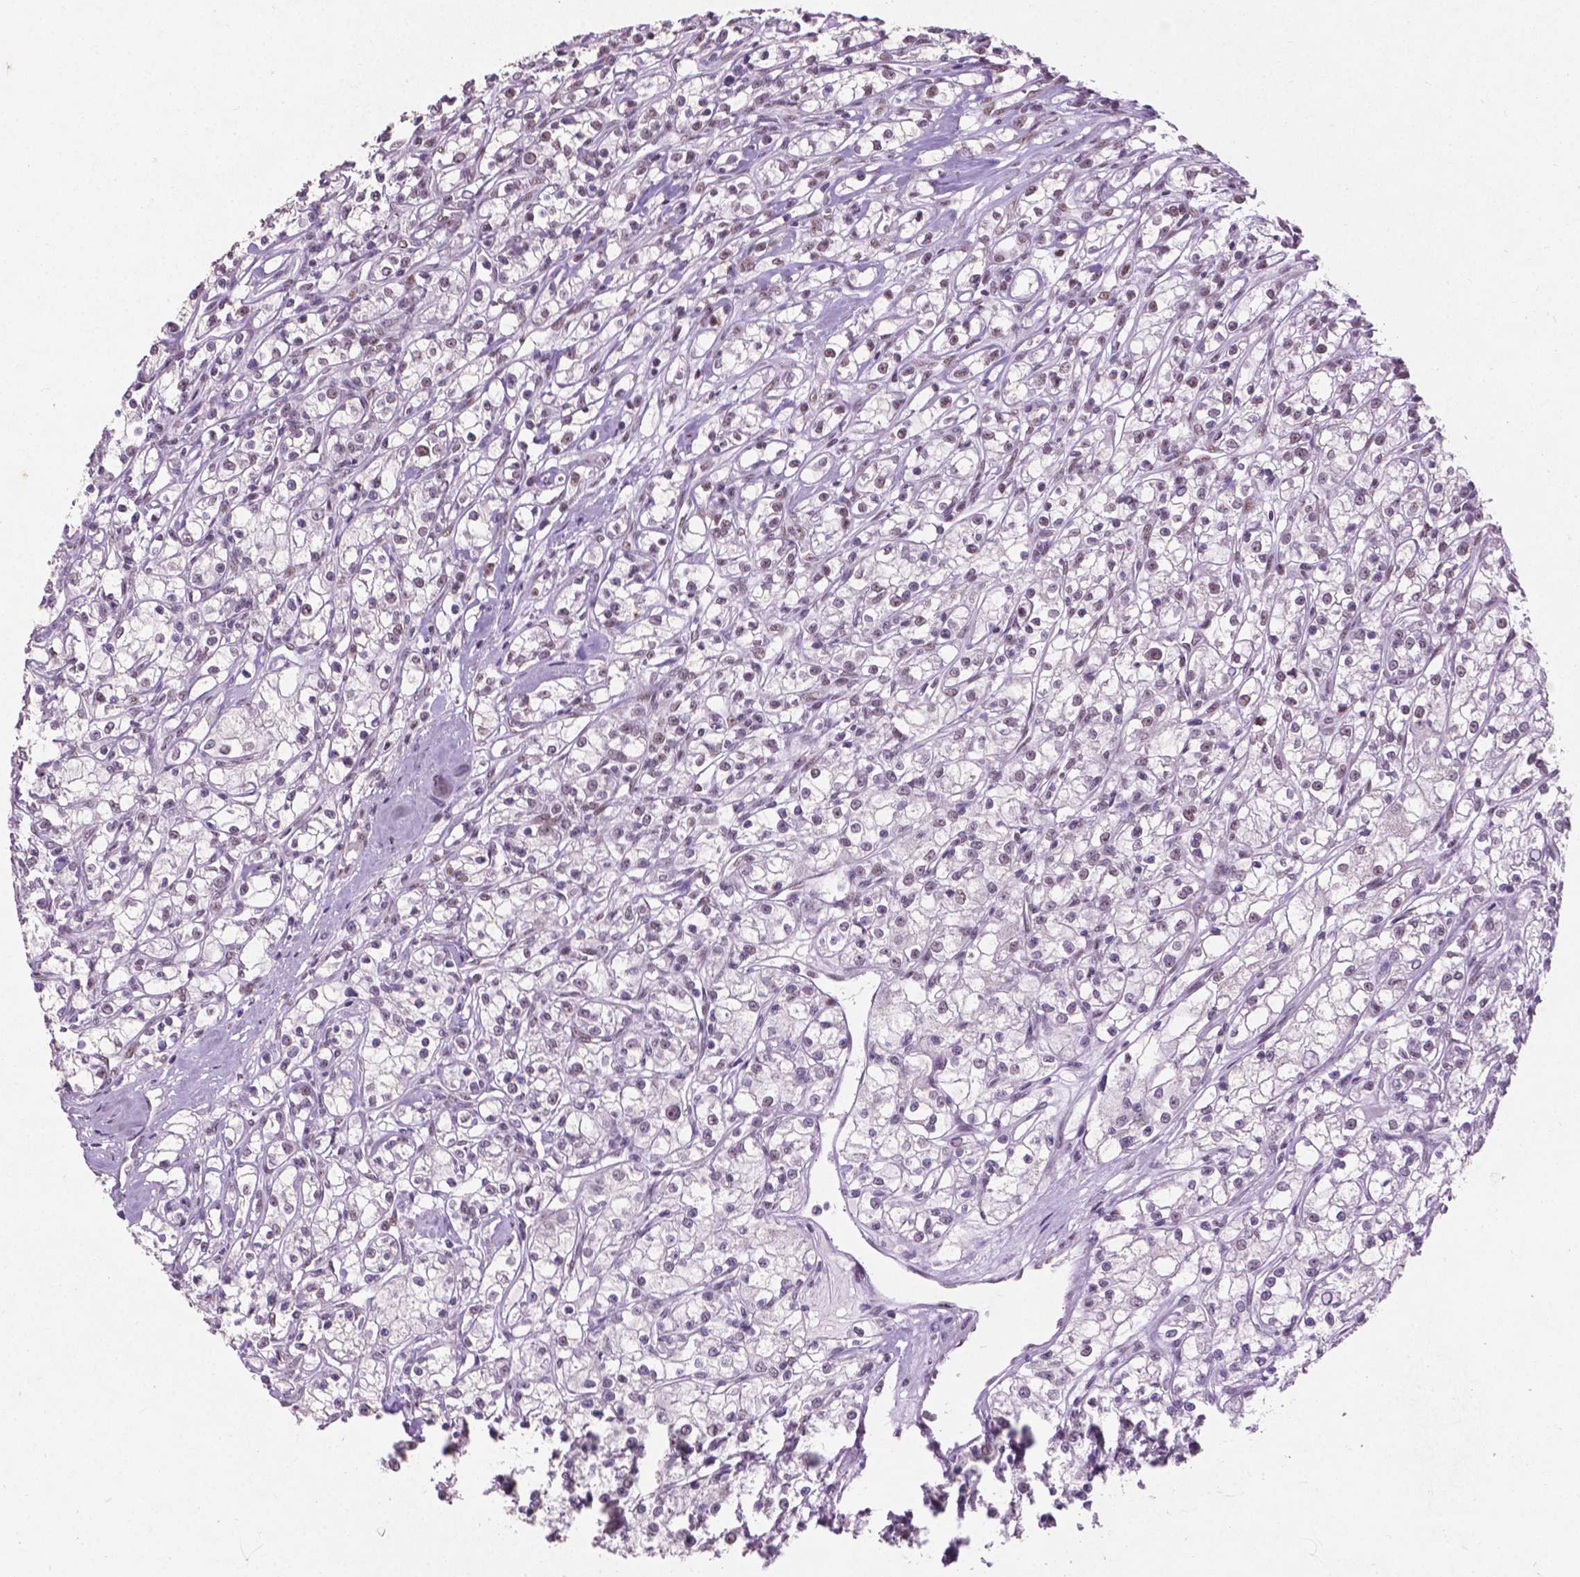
{"staining": {"intensity": "negative", "quantity": "none", "location": "none"}, "tissue": "renal cancer", "cell_type": "Tumor cells", "image_type": "cancer", "snomed": [{"axis": "morphology", "description": "Adenocarcinoma, NOS"}, {"axis": "topography", "description": "Kidney"}], "caption": "Tumor cells are negative for brown protein staining in renal cancer (adenocarcinoma).", "gene": "COIL", "patient": {"sex": "female", "age": 59}}